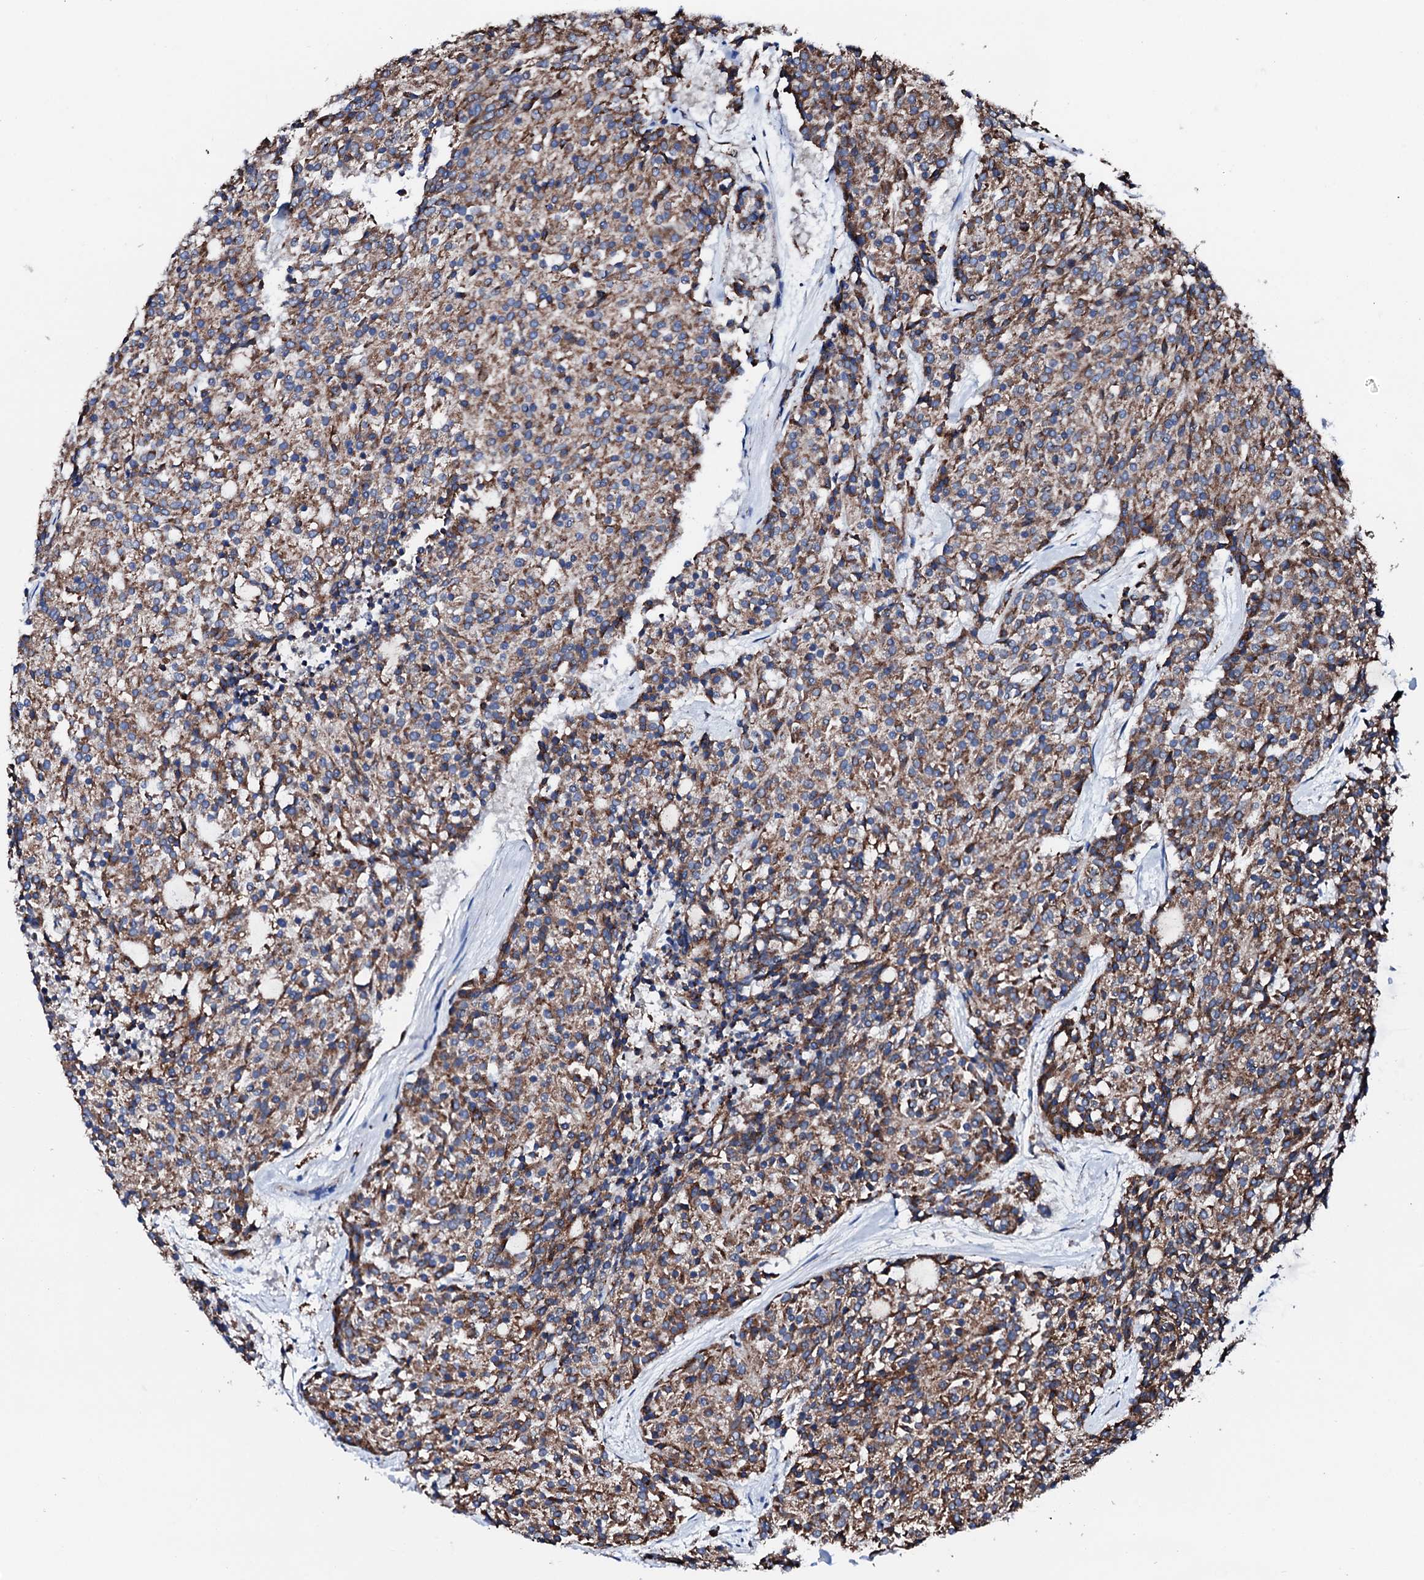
{"staining": {"intensity": "moderate", "quantity": ">75%", "location": "cytoplasmic/membranous"}, "tissue": "carcinoid", "cell_type": "Tumor cells", "image_type": "cancer", "snomed": [{"axis": "morphology", "description": "Carcinoid, malignant, NOS"}, {"axis": "topography", "description": "Pancreas"}], "caption": "A high-resolution image shows immunohistochemistry staining of carcinoid (malignant), which shows moderate cytoplasmic/membranous positivity in approximately >75% of tumor cells.", "gene": "AMDHD1", "patient": {"sex": "female", "age": 54}}